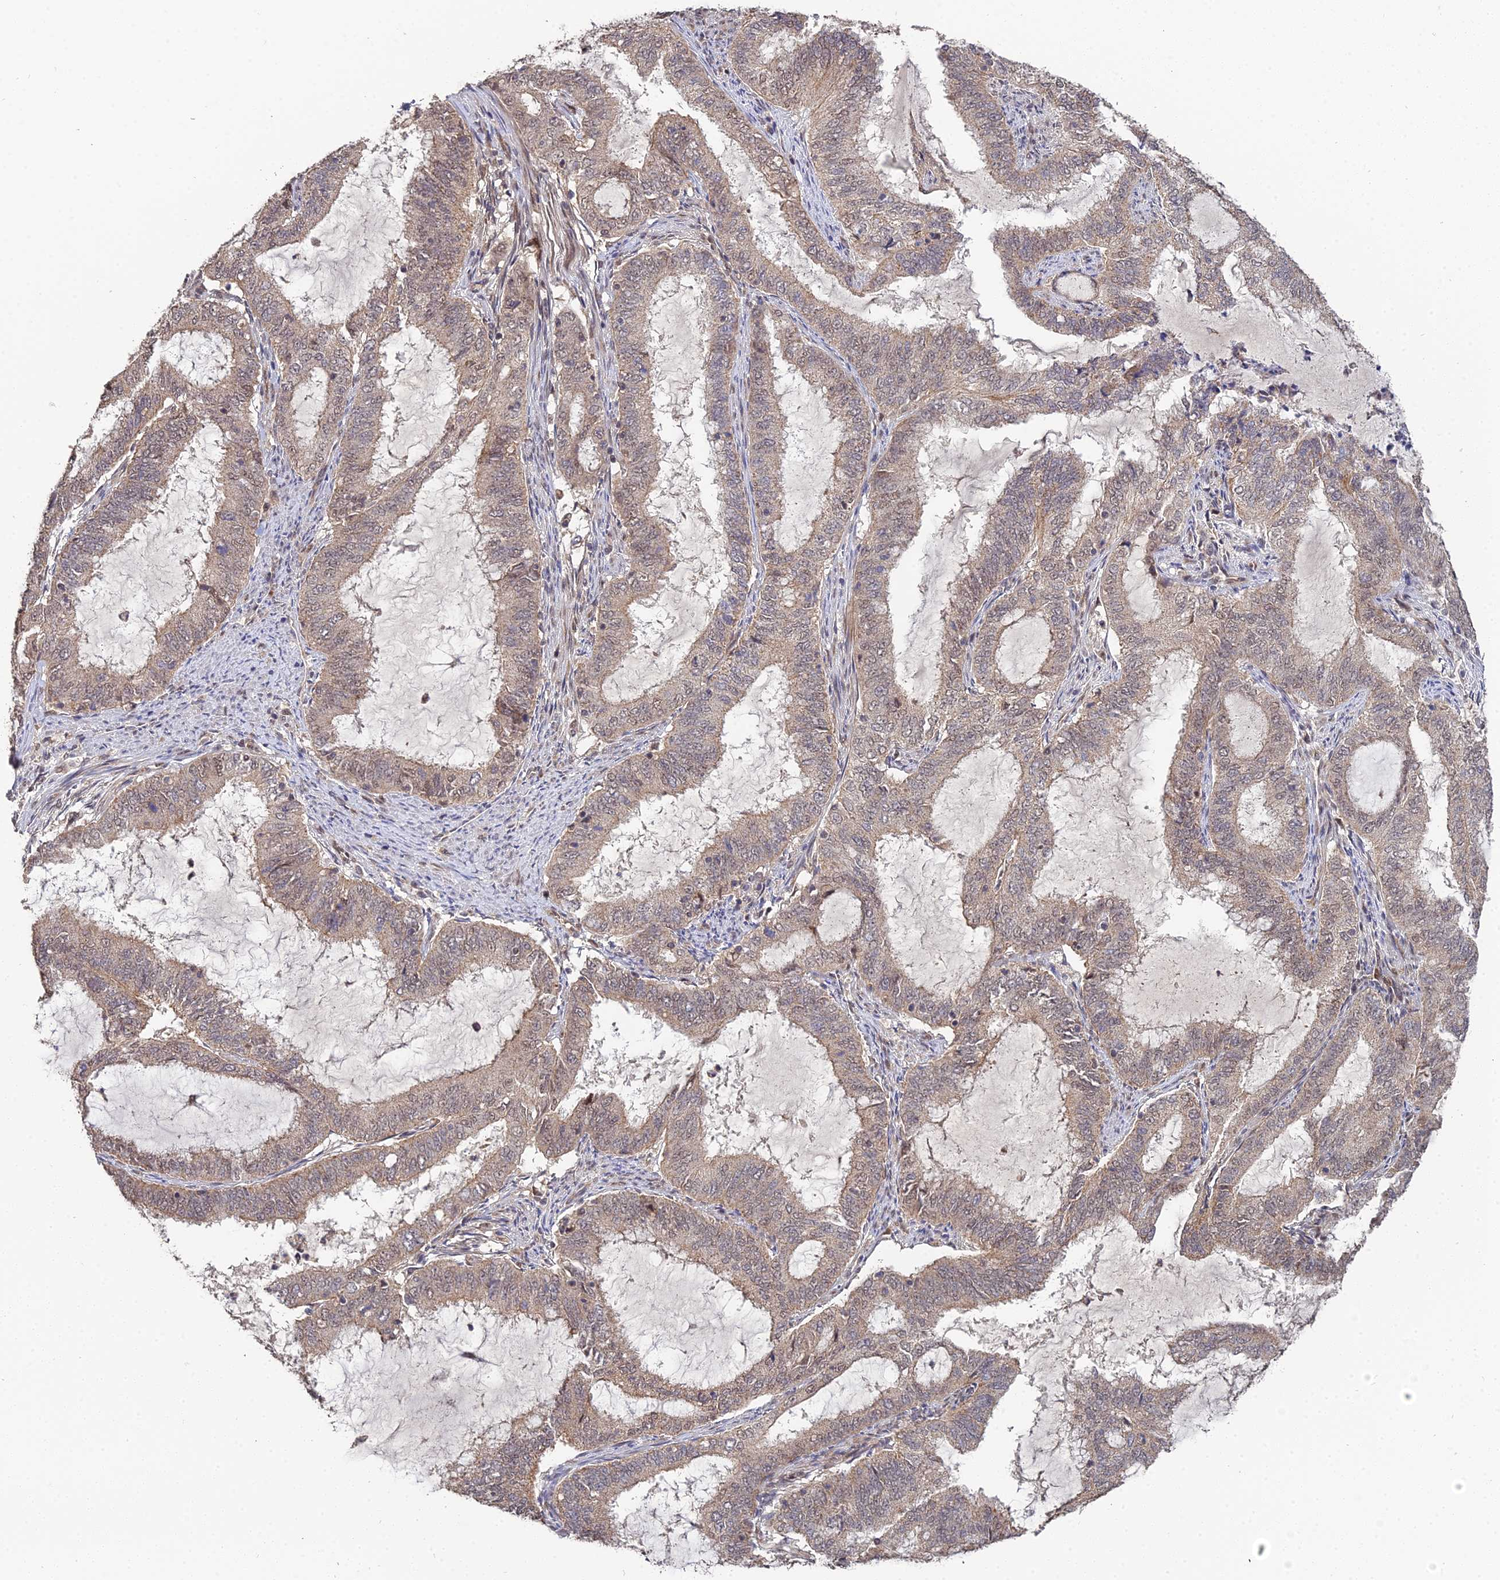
{"staining": {"intensity": "weak", "quantity": ">75%", "location": "cytoplasmic/membranous"}, "tissue": "endometrial cancer", "cell_type": "Tumor cells", "image_type": "cancer", "snomed": [{"axis": "morphology", "description": "Adenocarcinoma, NOS"}, {"axis": "topography", "description": "Endometrium"}], "caption": "Human endometrial cancer stained for a protein (brown) displays weak cytoplasmic/membranous positive expression in about >75% of tumor cells.", "gene": "ERCC5", "patient": {"sex": "female", "age": 51}}